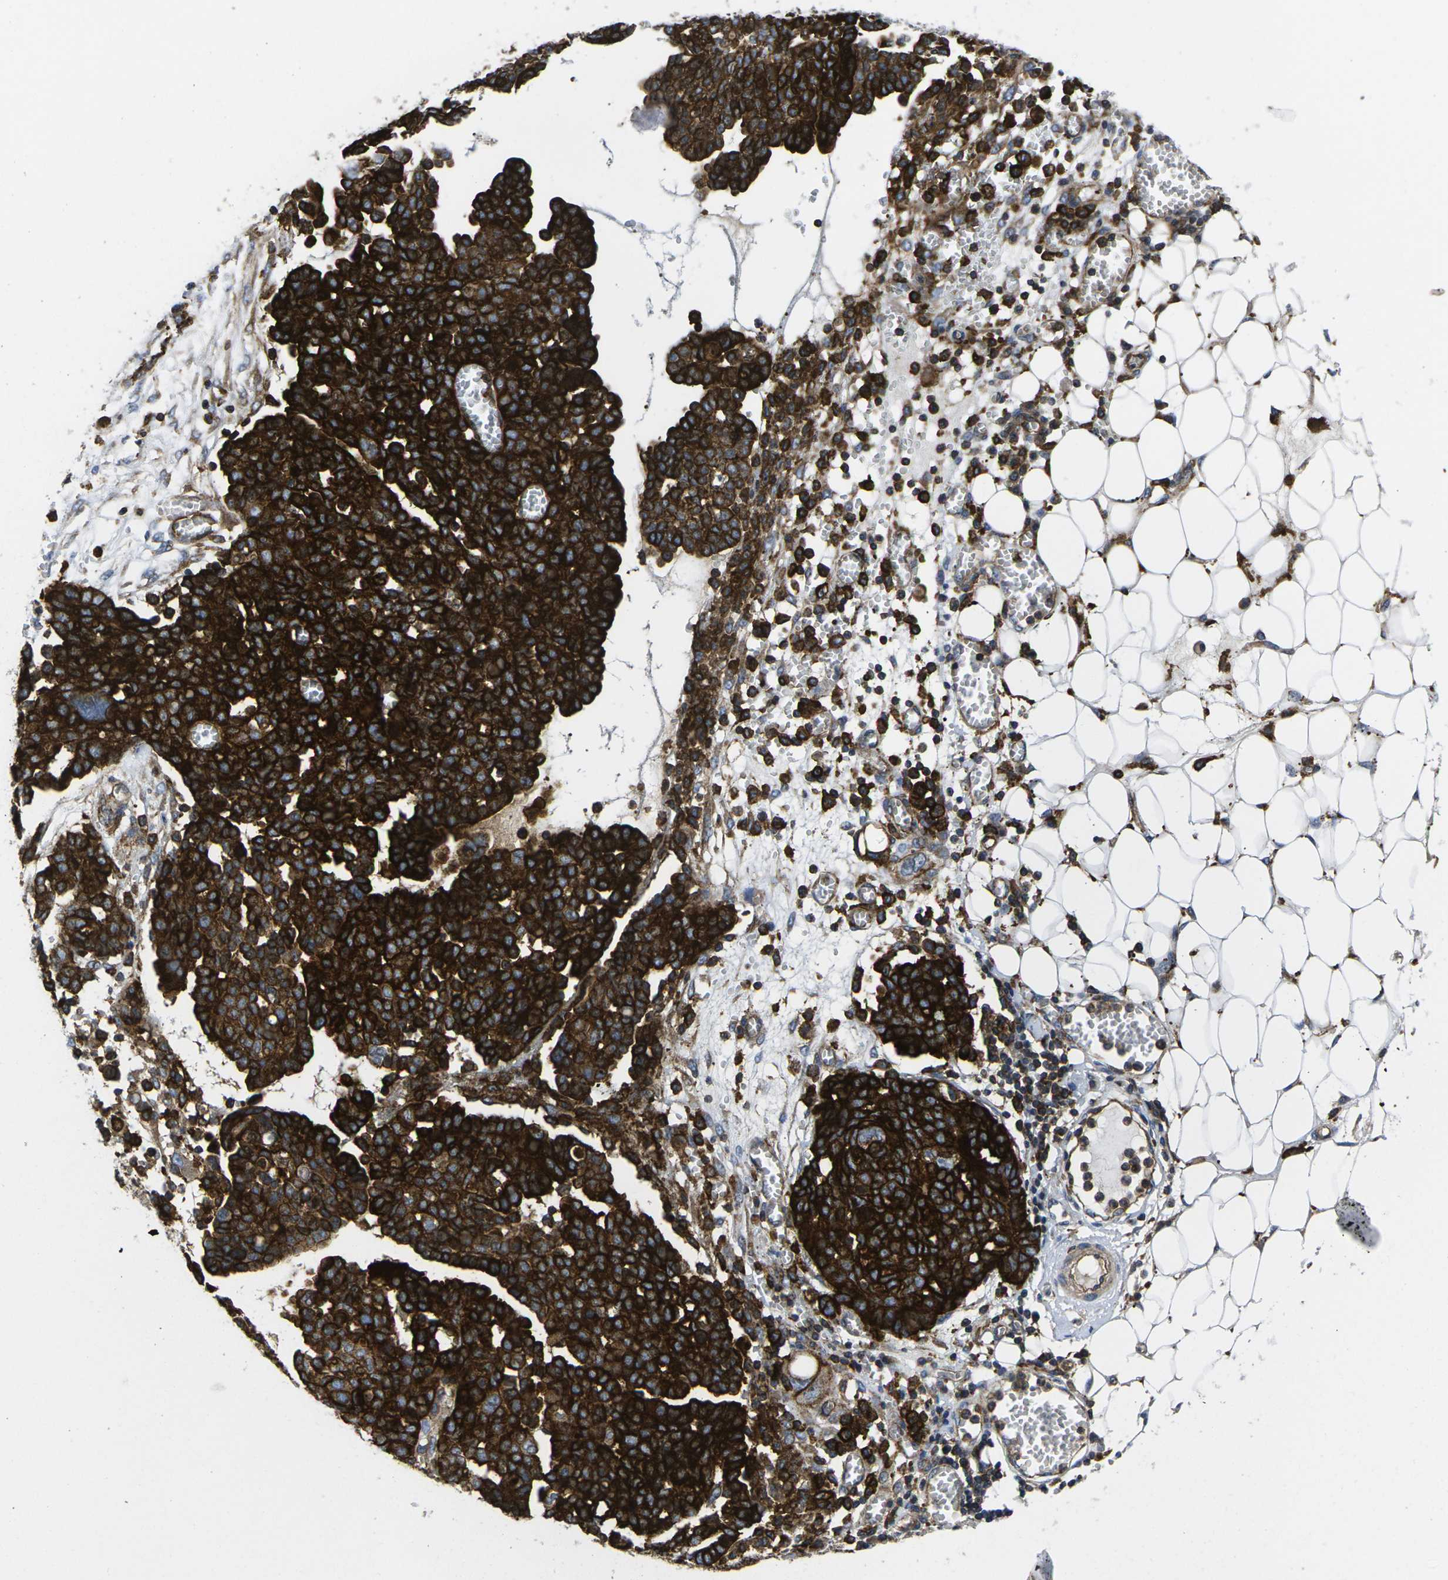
{"staining": {"intensity": "strong", "quantity": ">75%", "location": "cytoplasmic/membranous"}, "tissue": "ovarian cancer", "cell_type": "Tumor cells", "image_type": "cancer", "snomed": [{"axis": "morphology", "description": "Cystadenocarcinoma, serous, NOS"}, {"axis": "topography", "description": "Soft tissue"}, {"axis": "topography", "description": "Ovary"}], "caption": "Strong cytoplasmic/membranous positivity for a protein is present in approximately >75% of tumor cells of ovarian cancer using immunohistochemistry.", "gene": "IQGAP1", "patient": {"sex": "female", "age": 57}}